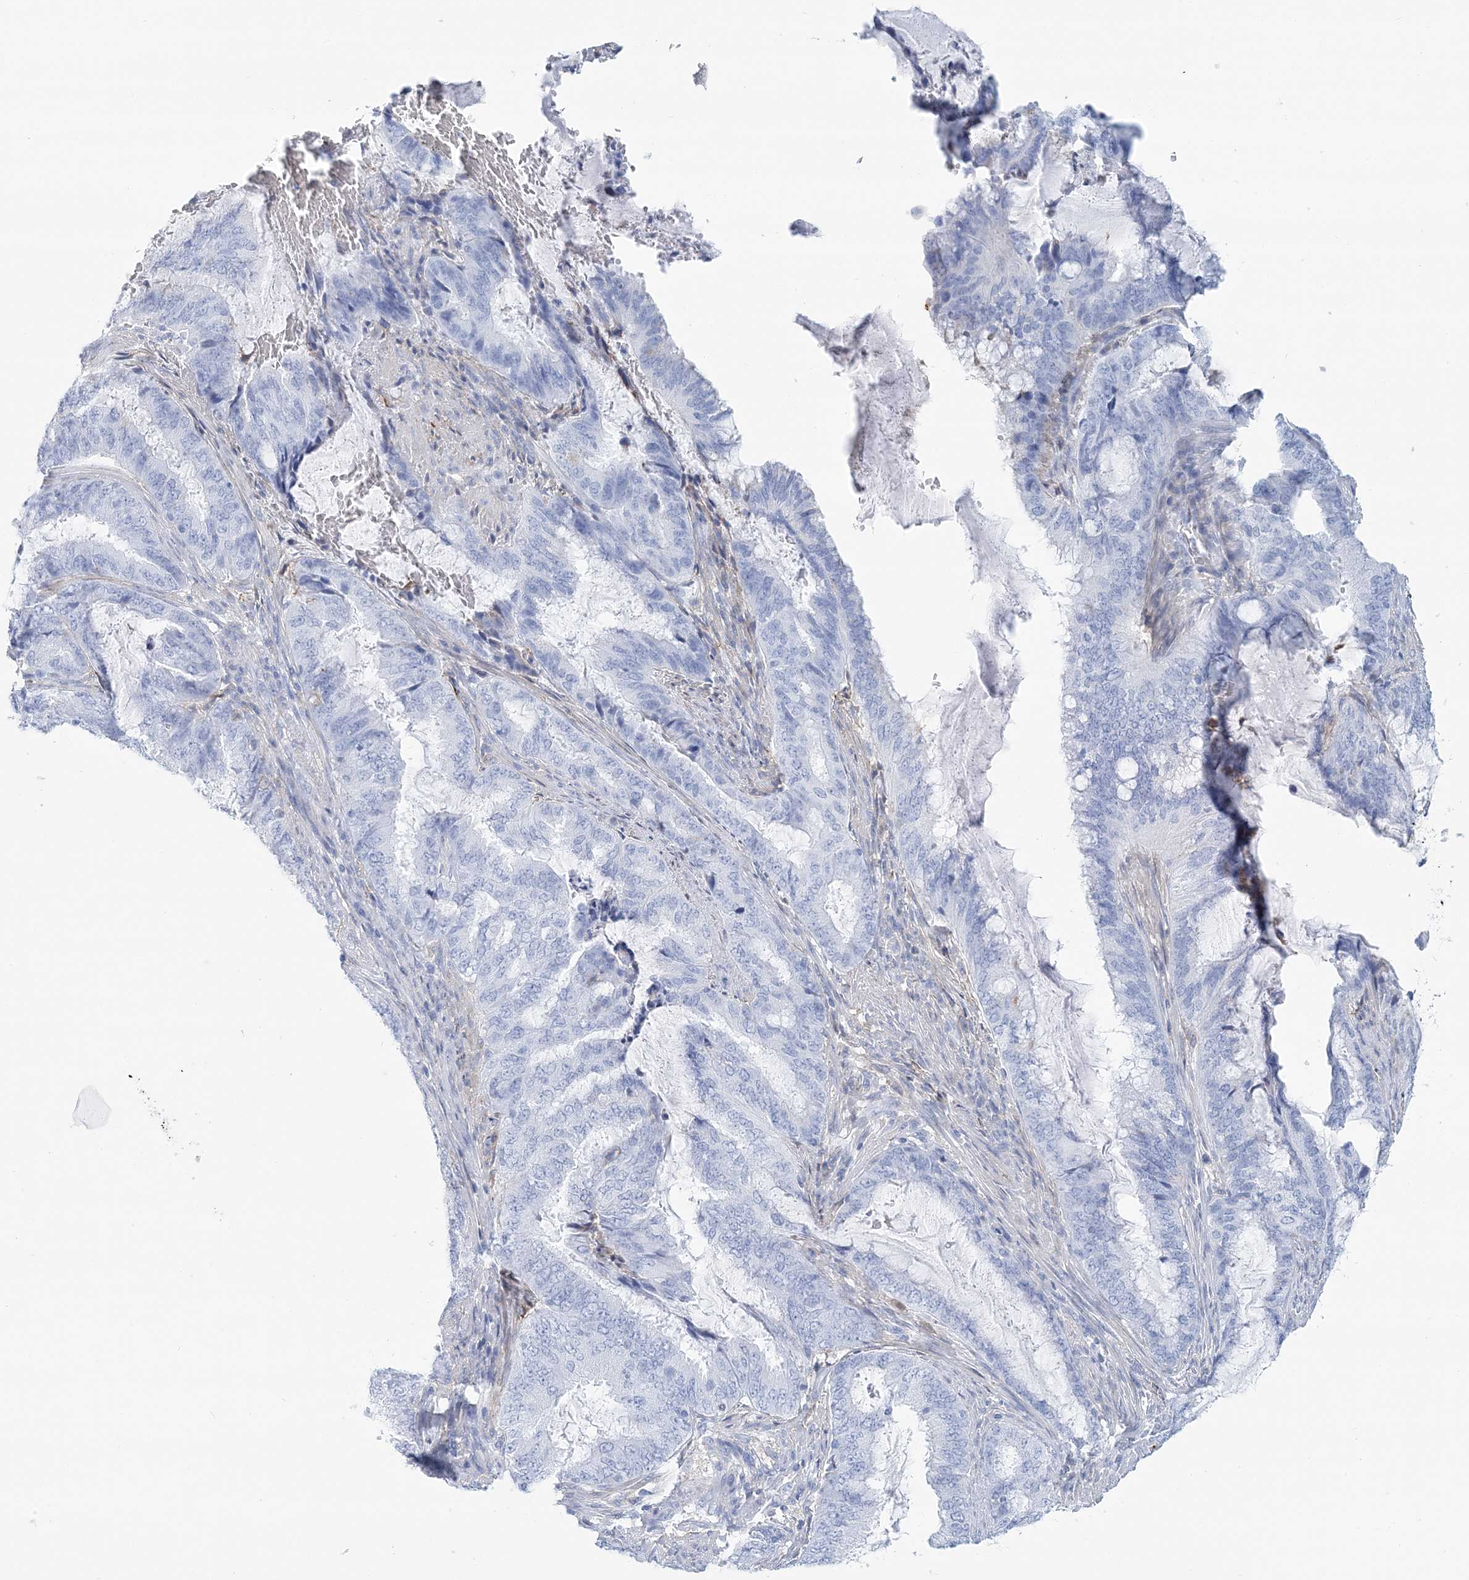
{"staining": {"intensity": "negative", "quantity": "none", "location": "none"}, "tissue": "endometrial cancer", "cell_type": "Tumor cells", "image_type": "cancer", "snomed": [{"axis": "morphology", "description": "Adenocarcinoma, NOS"}, {"axis": "topography", "description": "Endometrium"}], "caption": "There is no significant positivity in tumor cells of adenocarcinoma (endometrial).", "gene": "NKX6-1", "patient": {"sex": "female", "age": 51}}